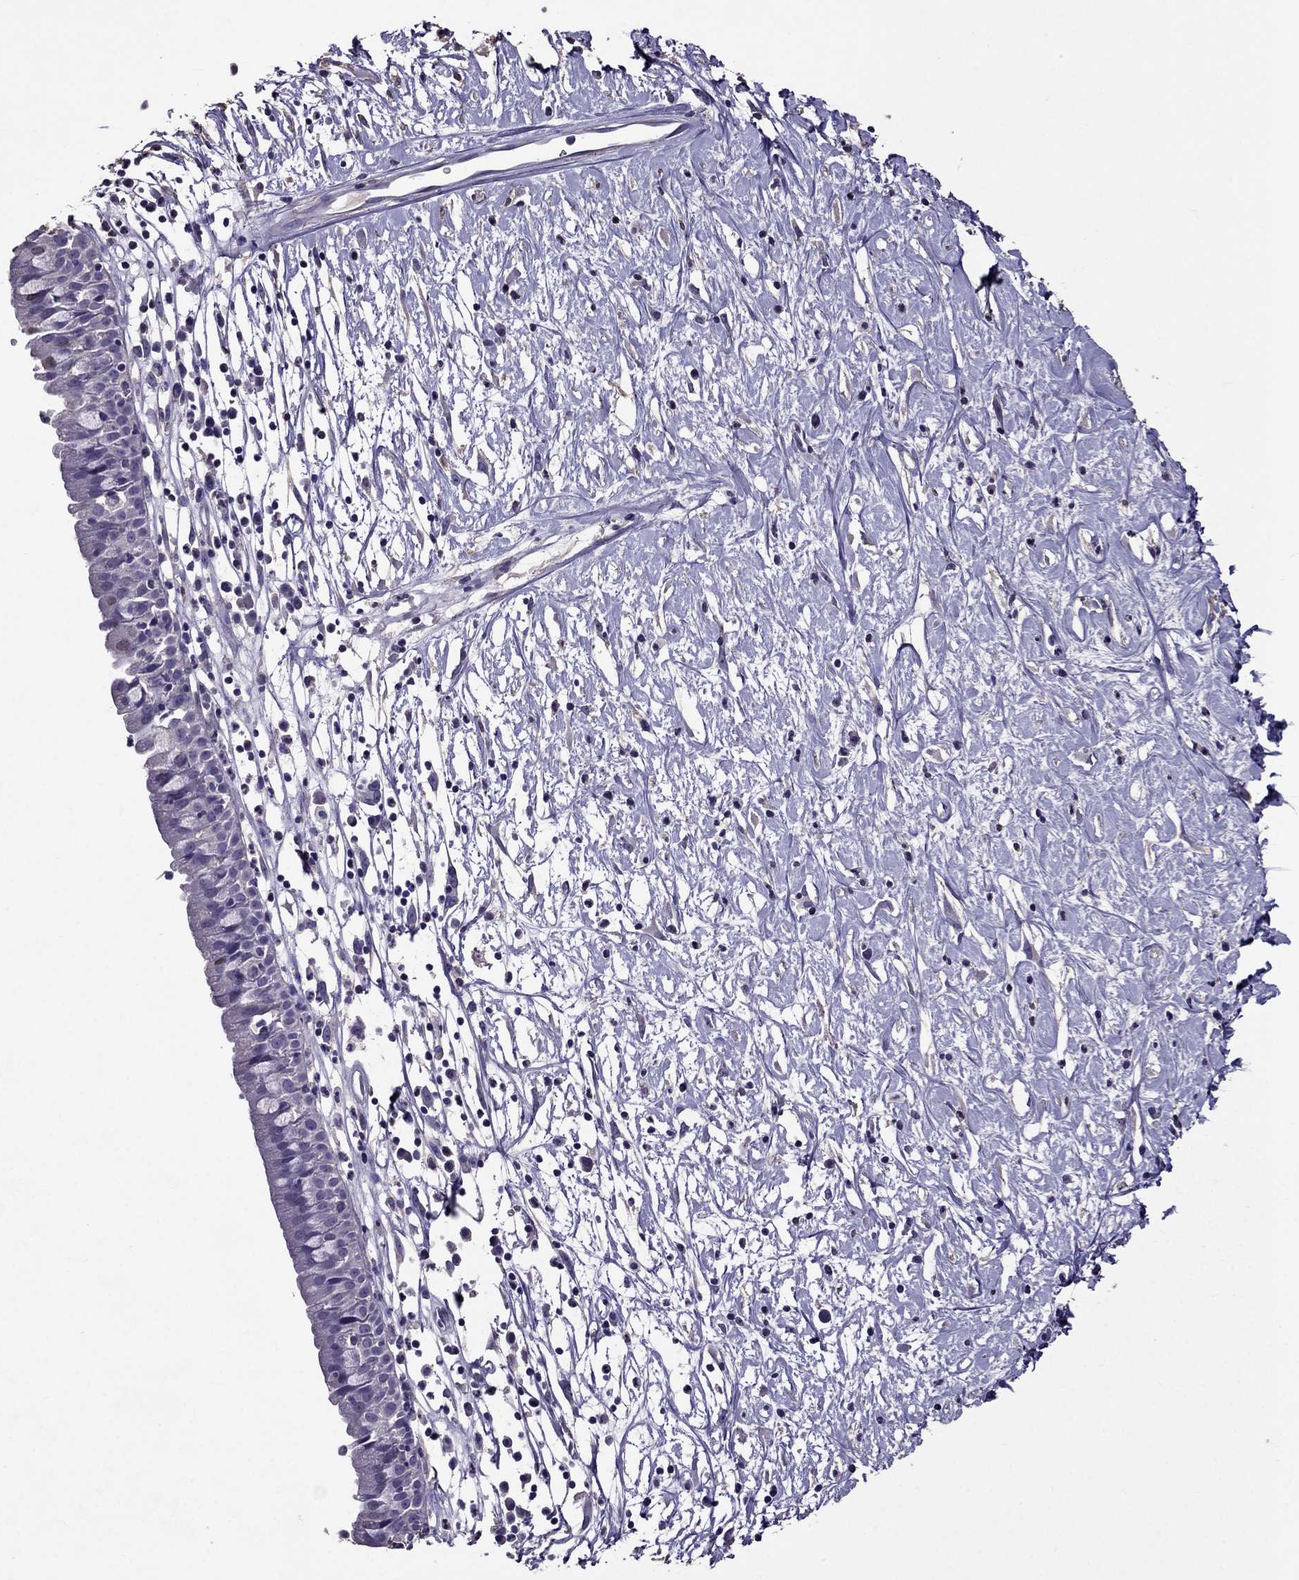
{"staining": {"intensity": "negative", "quantity": "none", "location": "none"}, "tissue": "nasopharynx", "cell_type": "Respiratory epithelial cells", "image_type": "normal", "snomed": [{"axis": "morphology", "description": "Normal tissue, NOS"}, {"axis": "topography", "description": "Nasopharynx"}], "caption": "Respiratory epithelial cells are negative for brown protein staining in unremarkable nasopharynx. (Stains: DAB IHC with hematoxylin counter stain, Microscopy: brightfield microscopy at high magnification).", "gene": "NKX3", "patient": {"sex": "male", "age": 9}}